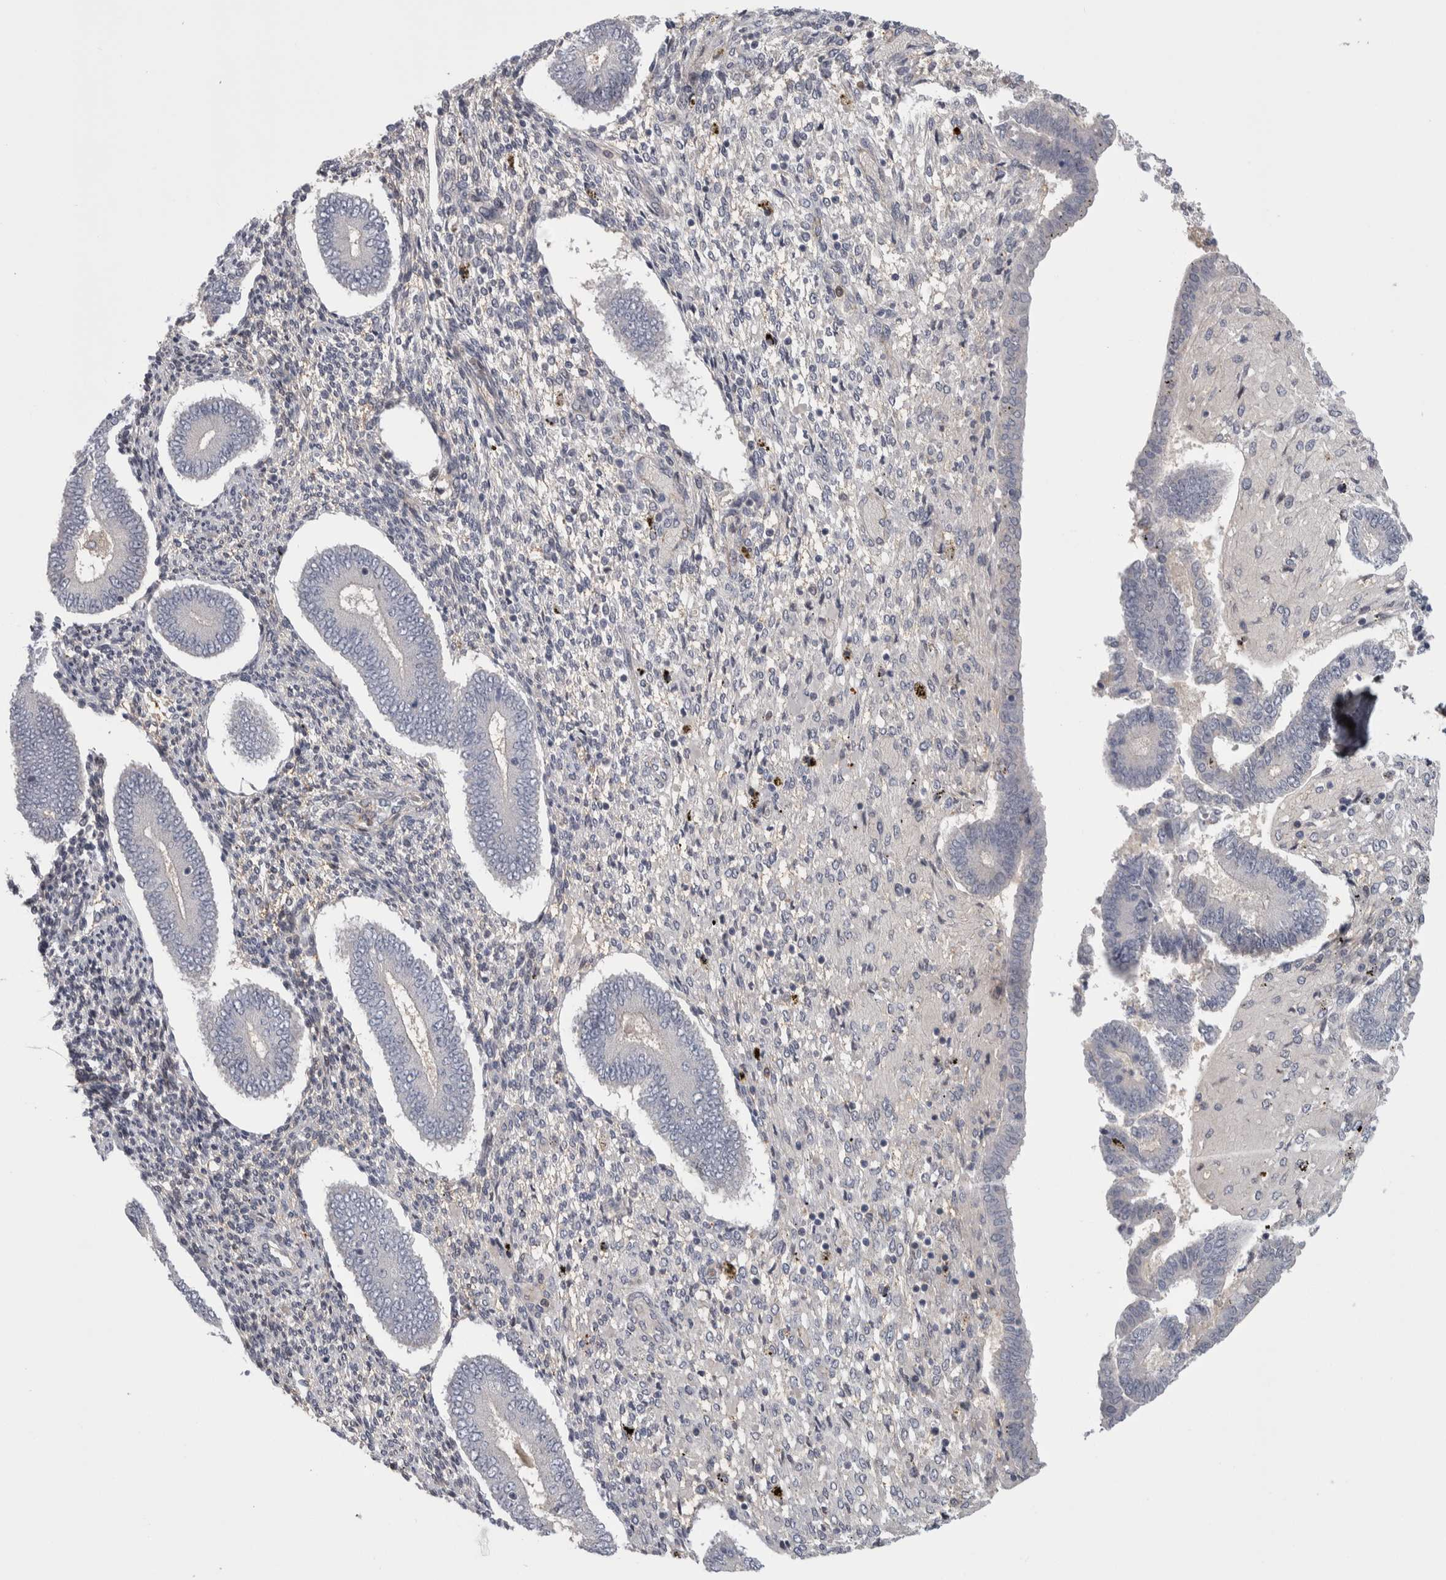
{"staining": {"intensity": "negative", "quantity": "none", "location": "none"}, "tissue": "endometrium", "cell_type": "Cells in endometrial stroma", "image_type": "normal", "snomed": [{"axis": "morphology", "description": "Normal tissue, NOS"}, {"axis": "topography", "description": "Endometrium"}], "caption": "The micrograph demonstrates no staining of cells in endometrial stroma in normal endometrium.", "gene": "ZNF862", "patient": {"sex": "female", "age": 42}}